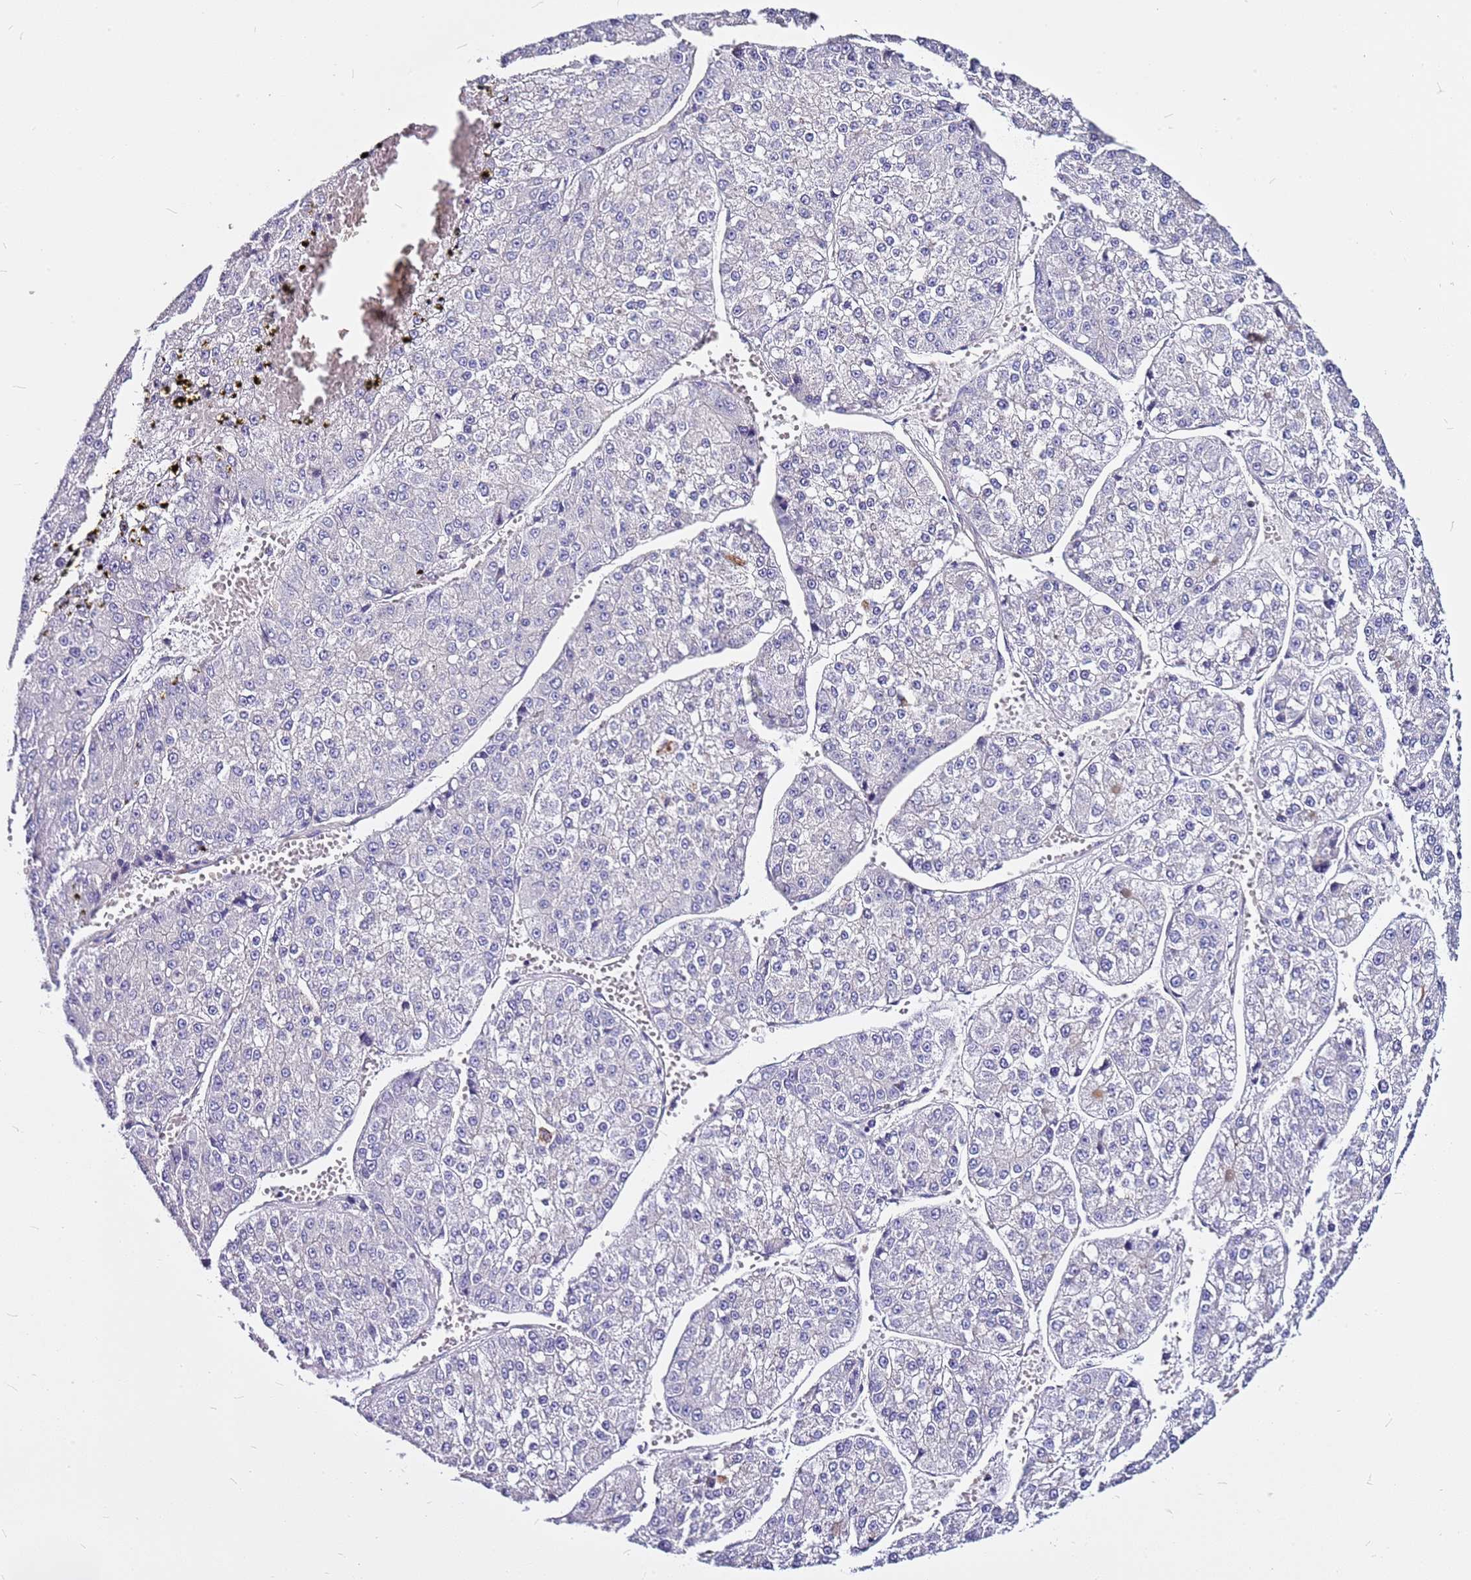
{"staining": {"intensity": "negative", "quantity": "none", "location": "none"}, "tissue": "liver cancer", "cell_type": "Tumor cells", "image_type": "cancer", "snomed": [{"axis": "morphology", "description": "Carcinoma, Hepatocellular, NOS"}, {"axis": "topography", "description": "Liver"}], "caption": "The photomicrograph reveals no staining of tumor cells in liver cancer.", "gene": "CASD1", "patient": {"sex": "female", "age": 73}}